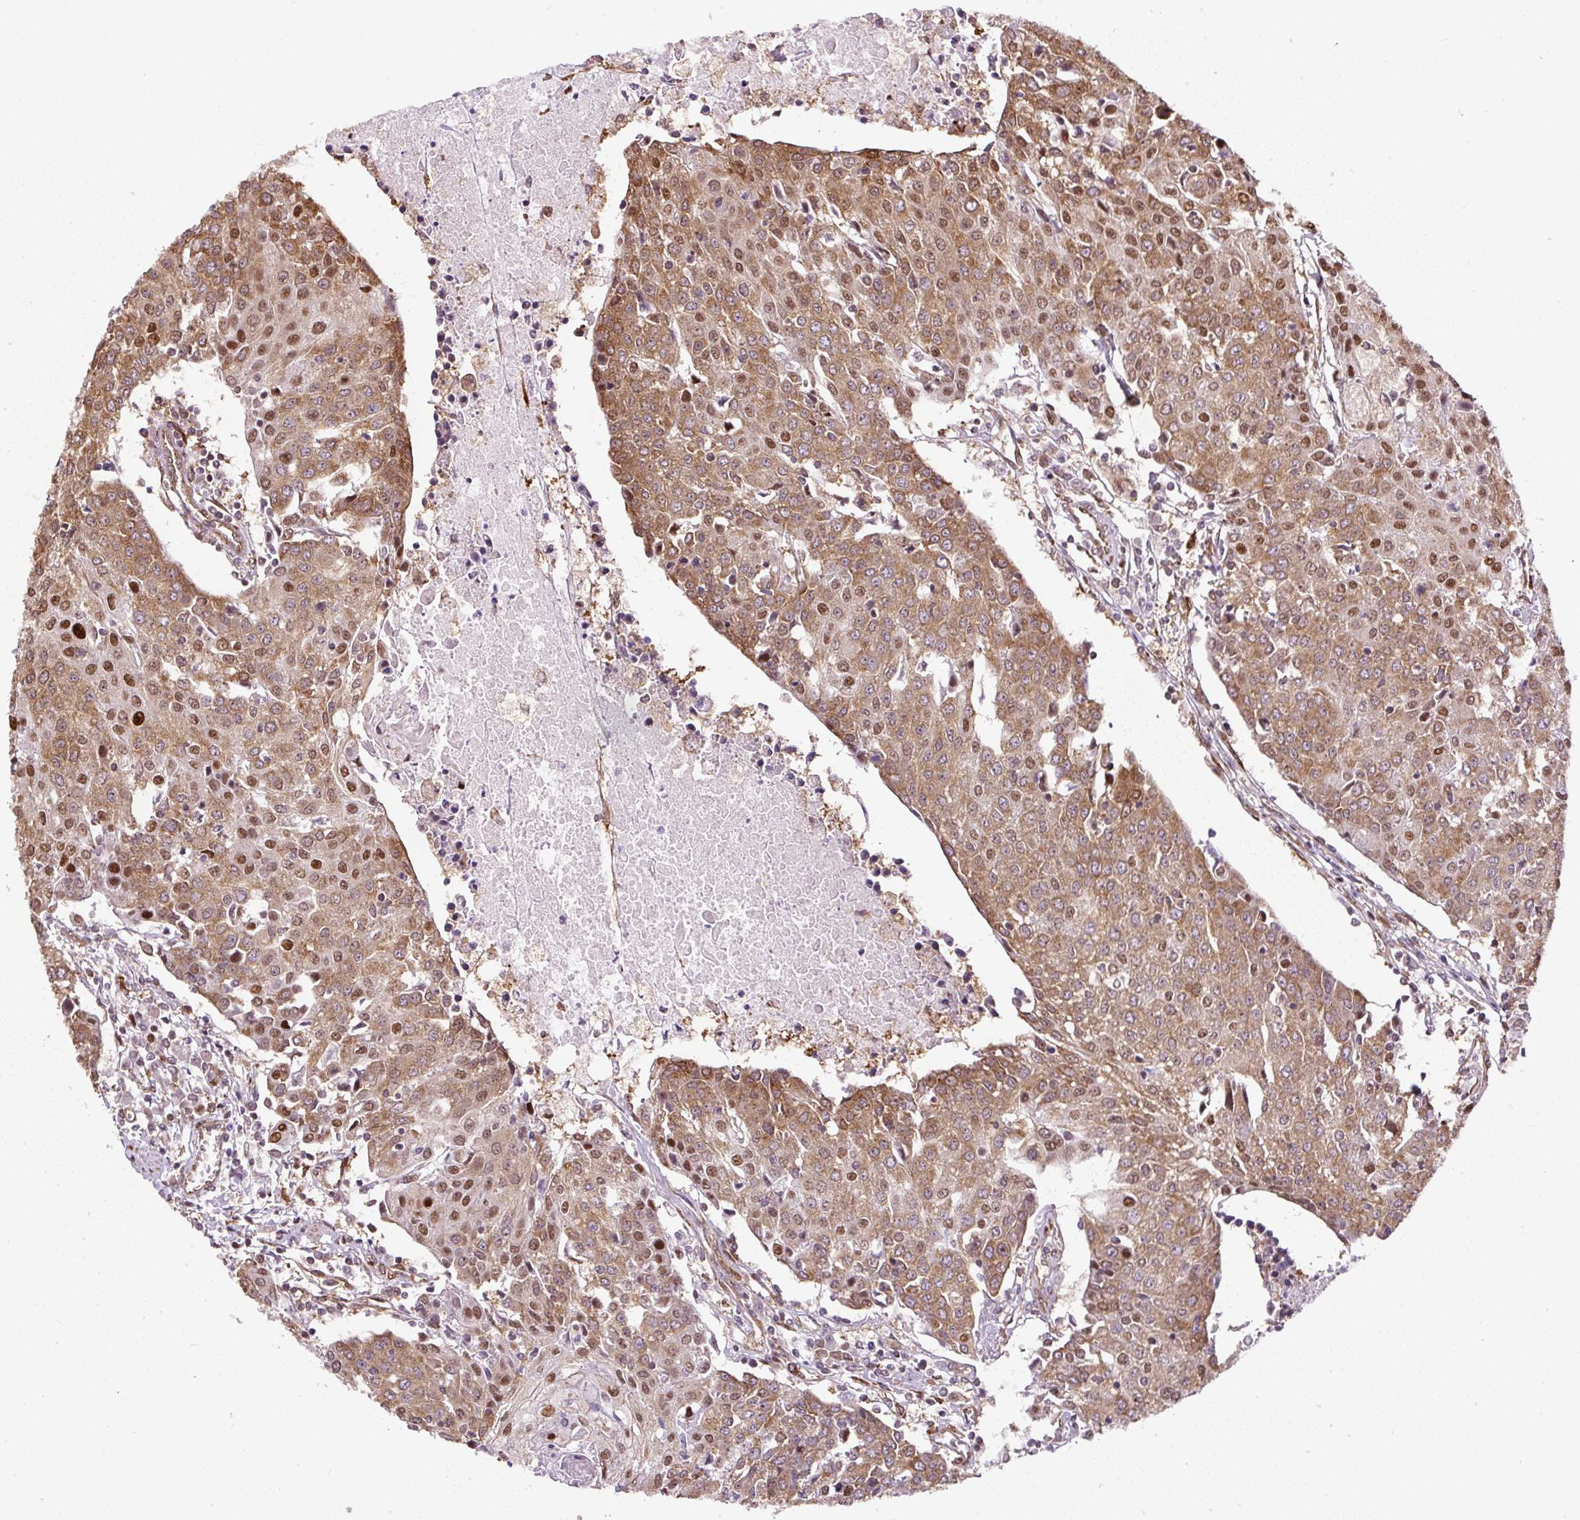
{"staining": {"intensity": "moderate", "quantity": ">75%", "location": "cytoplasmic/membranous,nuclear"}, "tissue": "urothelial cancer", "cell_type": "Tumor cells", "image_type": "cancer", "snomed": [{"axis": "morphology", "description": "Urothelial carcinoma, High grade"}, {"axis": "topography", "description": "Urinary bladder"}], "caption": "Tumor cells exhibit medium levels of moderate cytoplasmic/membranous and nuclear expression in about >75% of cells in human high-grade urothelial carcinoma.", "gene": "KDM4E", "patient": {"sex": "female", "age": 85}}